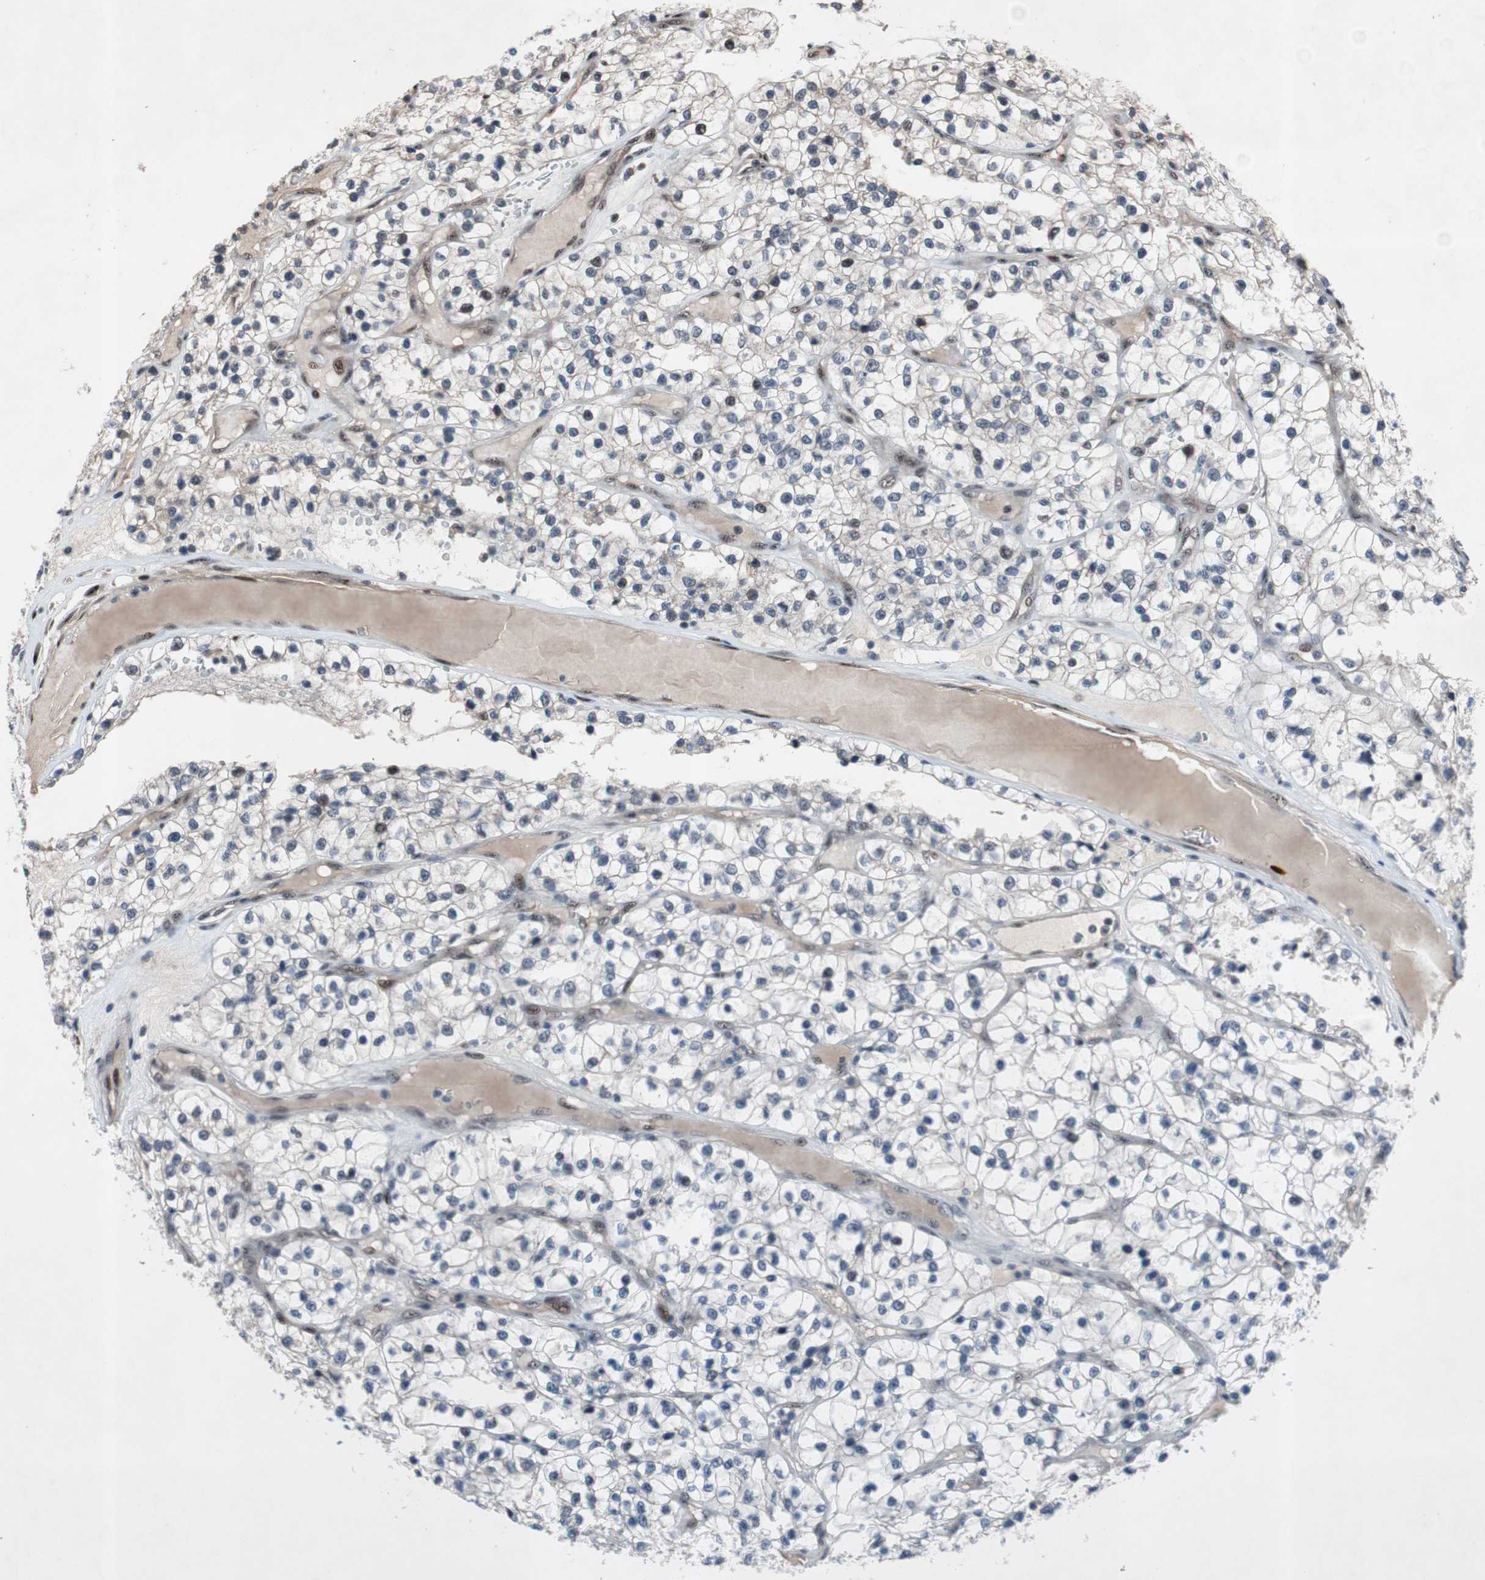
{"staining": {"intensity": "weak", "quantity": "<25%", "location": "nuclear"}, "tissue": "renal cancer", "cell_type": "Tumor cells", "image_type": "cancer", "snomed": [{"axis": "morphology", "description": "Adenocarcinoma, NOS"}, {"axis": "topography", "description": "Kidney"}], "caption": "A micrograph of human renal cancer is negative for staining in tumor cells. (DAB IHC, high magnification).", "gene": "SOX7", "patient": {"sex": "female", "age": 57}}